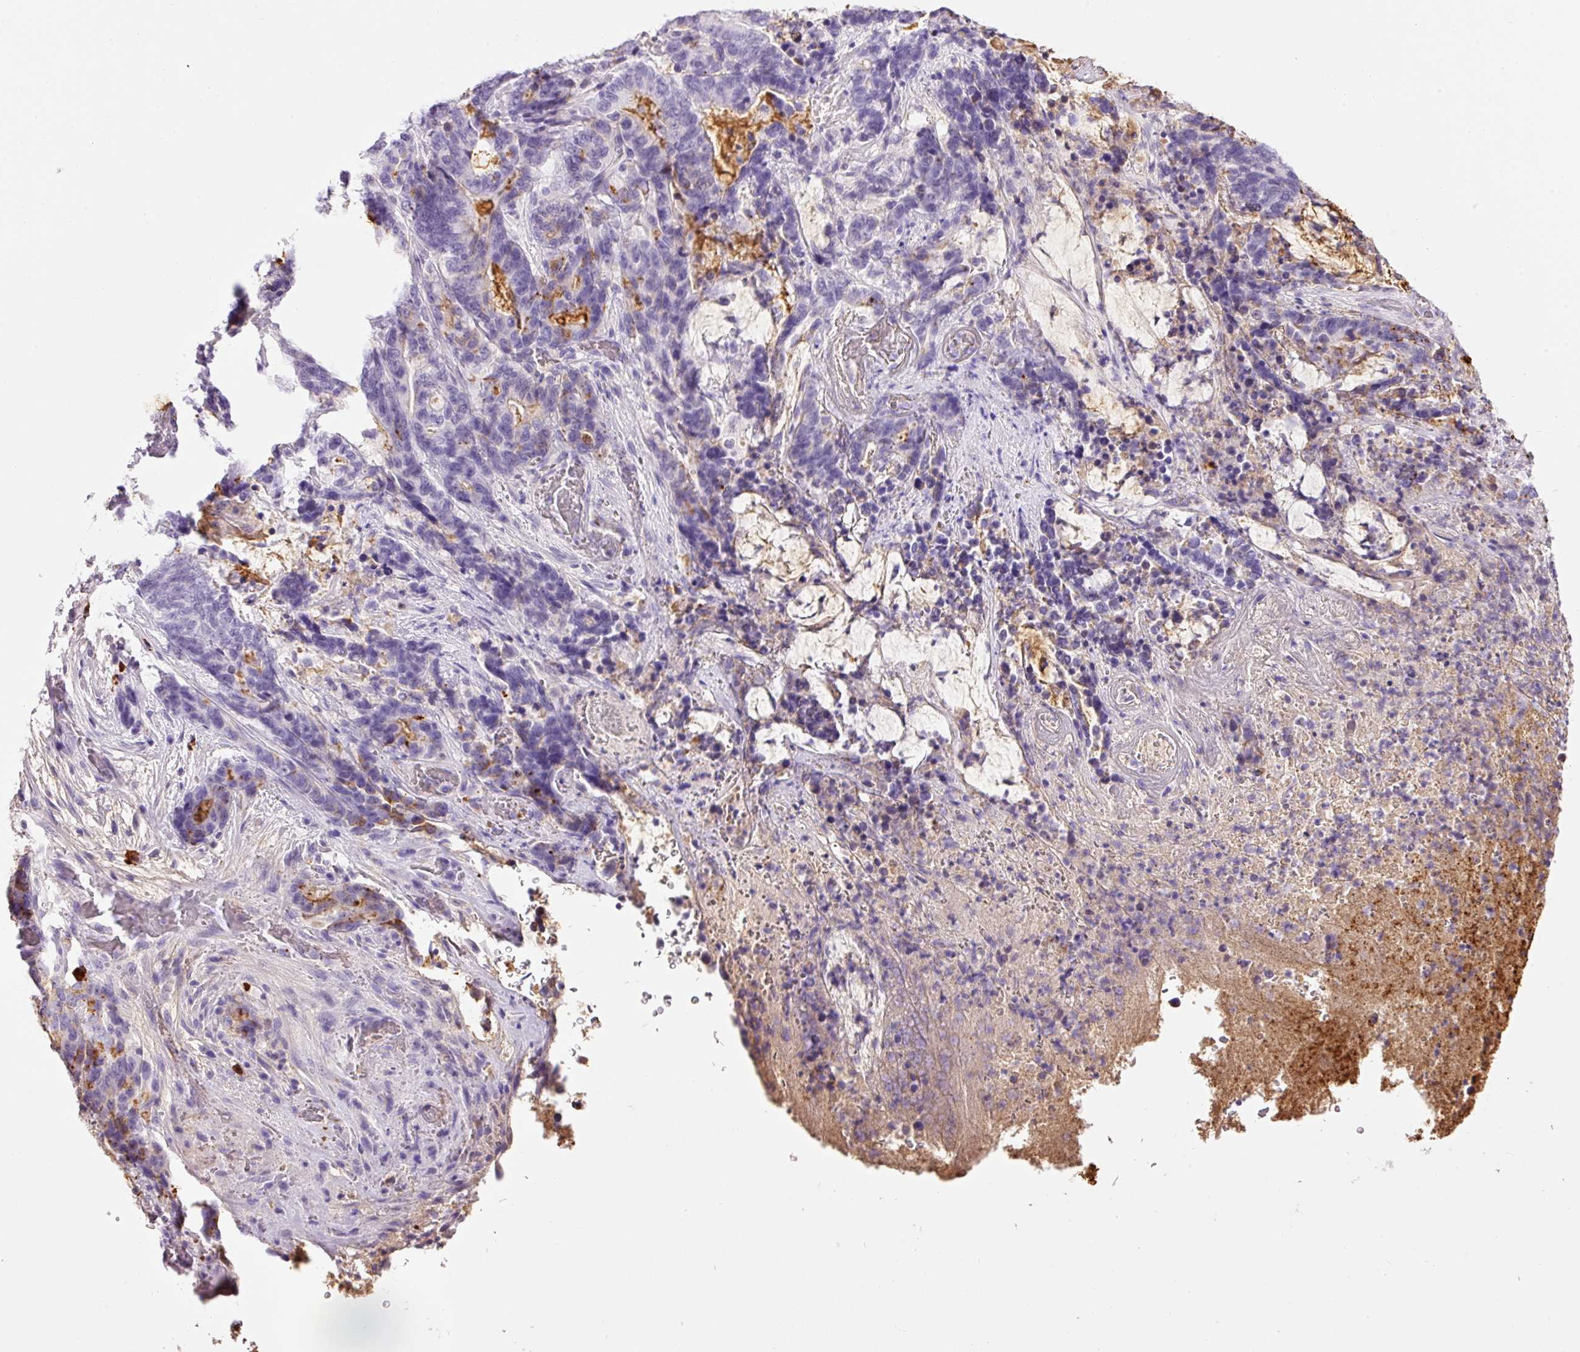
{"staining": {"intensity": "negative", "quantity": "none", "location": "none"}, "tissue": "stomach cancer", "cell_type": "Tumor cells", "image_type": "cancer", "snomed": [{"axis": "morphology", "description": "Normal tissue, NOS"}, {"axis": "morphology", "description": "Adenocarcinoma, NOS"}, {"axis": "topography", "description": "Stomach"}], "caption": "Micrograph shows no significant protein staining in tumor cells of stomach adenocarcinoma.", "gene": "PRPF38B", "patient": {"sex": "female", "age": 64}}